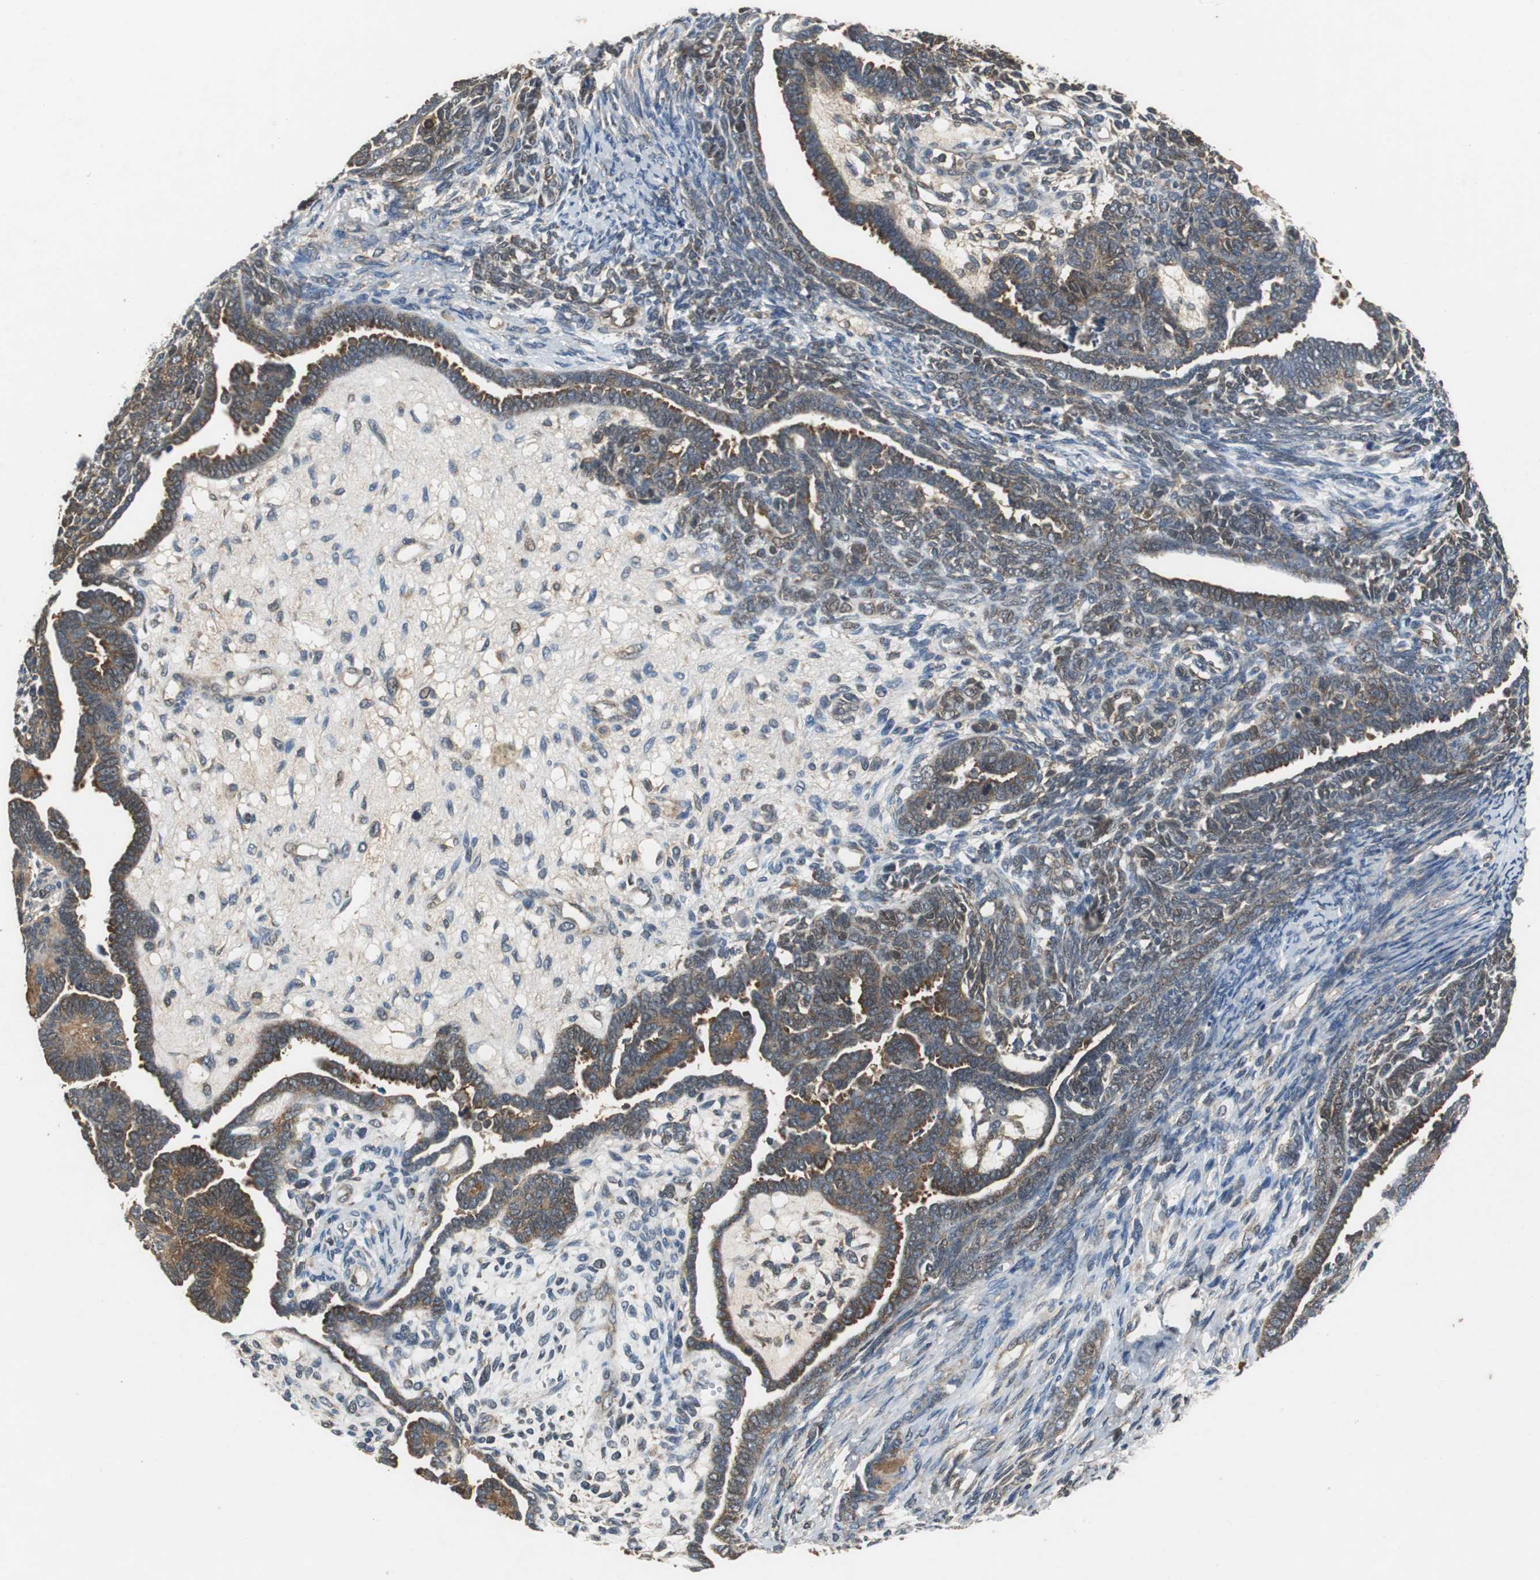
{"staining": {"intensity": "moderate", "quantity": ">75%", "location": "cytoplasmic/membranous"}, "tissue": "endometrial cancer", "cell_type": "Tumor cells", "image_type": "cancer", "snomed": [{"axis": "morphology", "description": "Neoplasm, malignant, NOS"}, {"axis": "topography", "description": "Endometrium"}], "caption": "Moderate cytoplasmic/membranous positivity for a protein is seen in approximately >75% of tumor cells of endometrial cancer (neoplasm (malignant)) using immunohistochemistry (IHC).", "gene": "VBP1", "patient": {"sex": "female", "age": 74}}